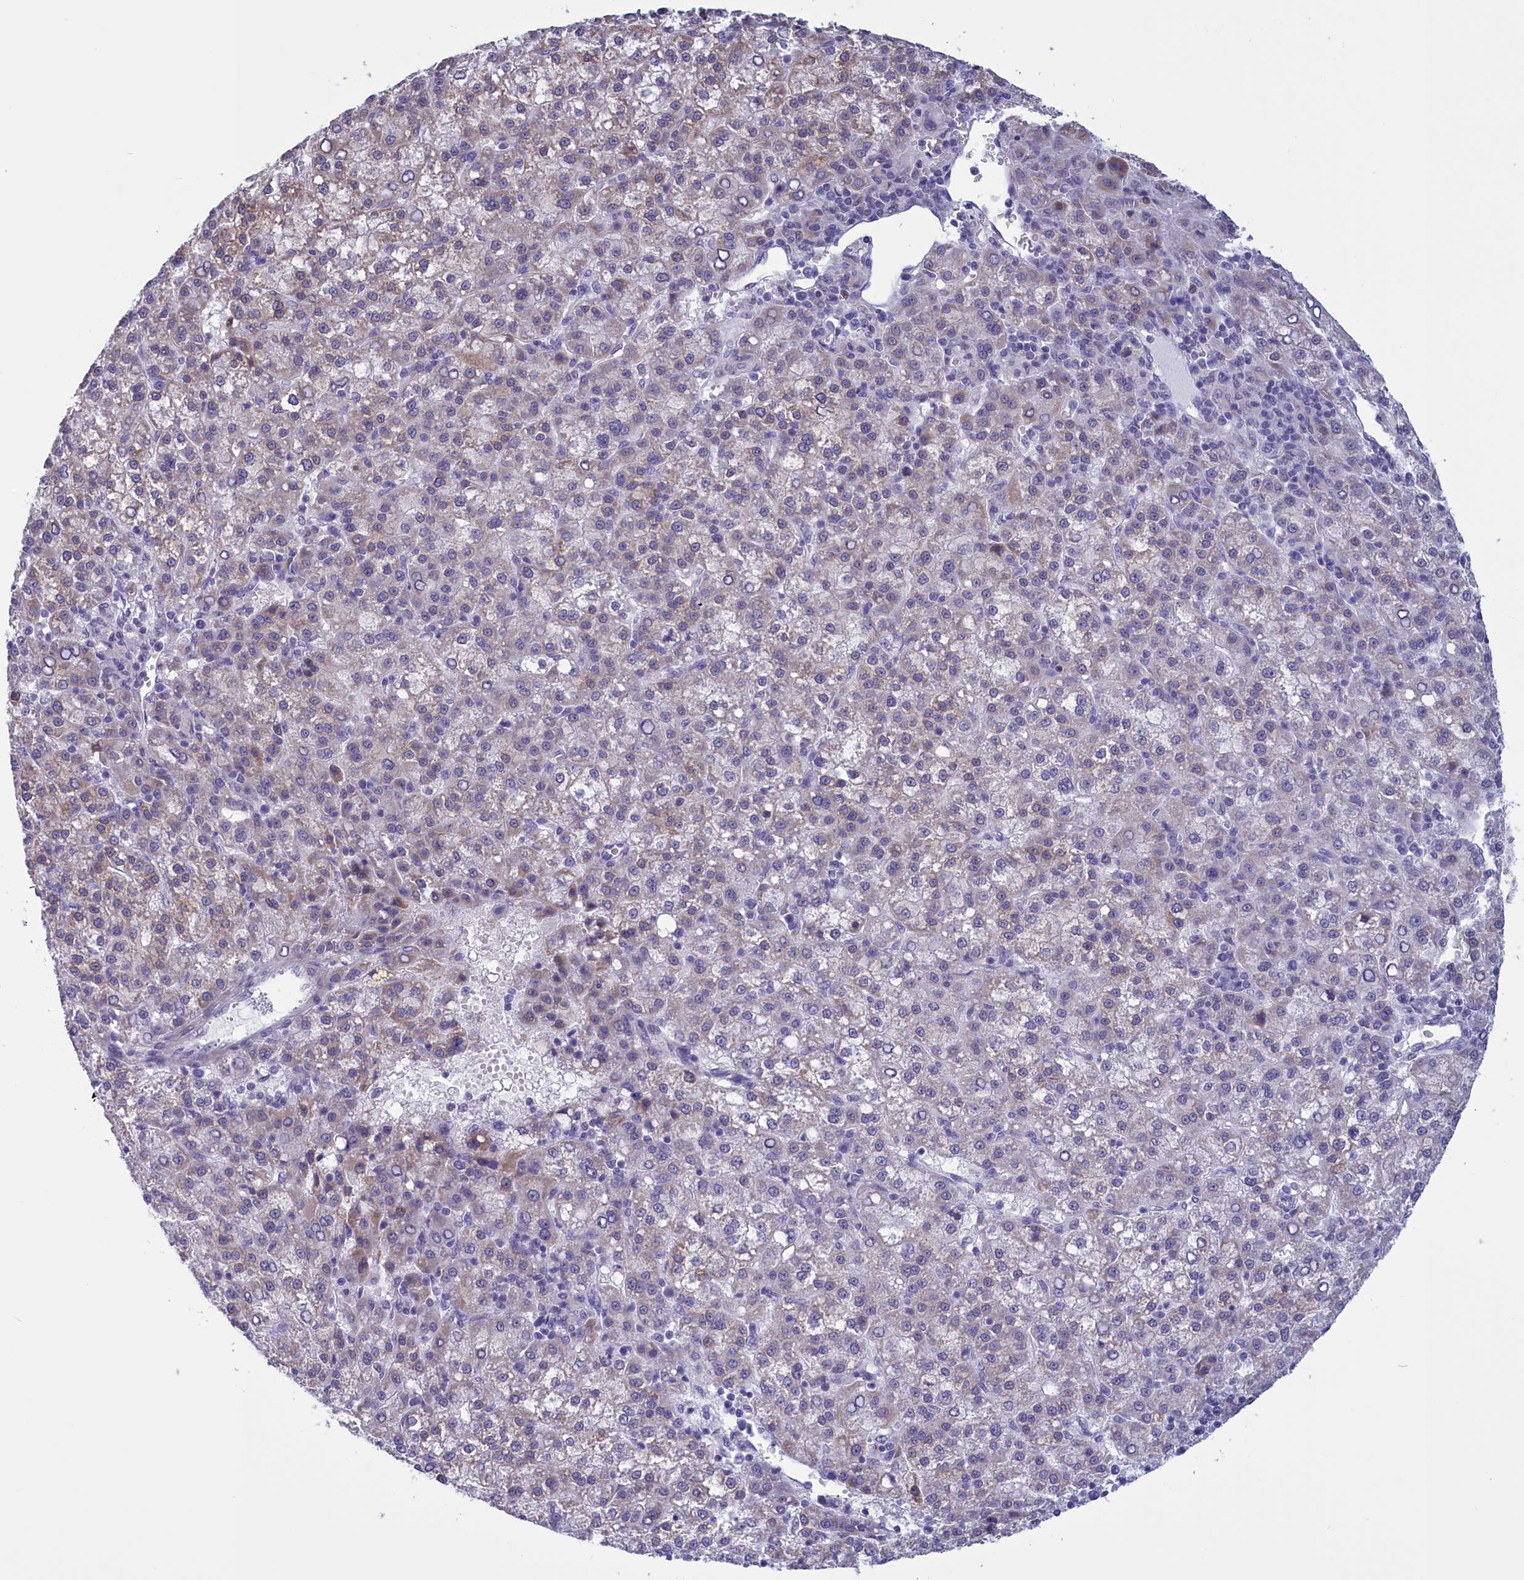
{"staining": {"intensity": "weak", "quantity": "<25%", "location": "cytoplasmic/membranous"}, "tissue": "liver cancer", "cell_type": "Tumor cells", "image_type": "cancer", "snomed": [{"axis": "morphology", "description": "Carcinoma, Hepatocellular, NOS"}, {"axis": "topography", "description": "Liver"}], "caption": "A micrograph of liver cancer (hepatocellular carcinoma) stained for a protein shows no brown staining in tumor cells.", "gene": "ELOA2", "patient": {"sex": "female", "age": 58}}